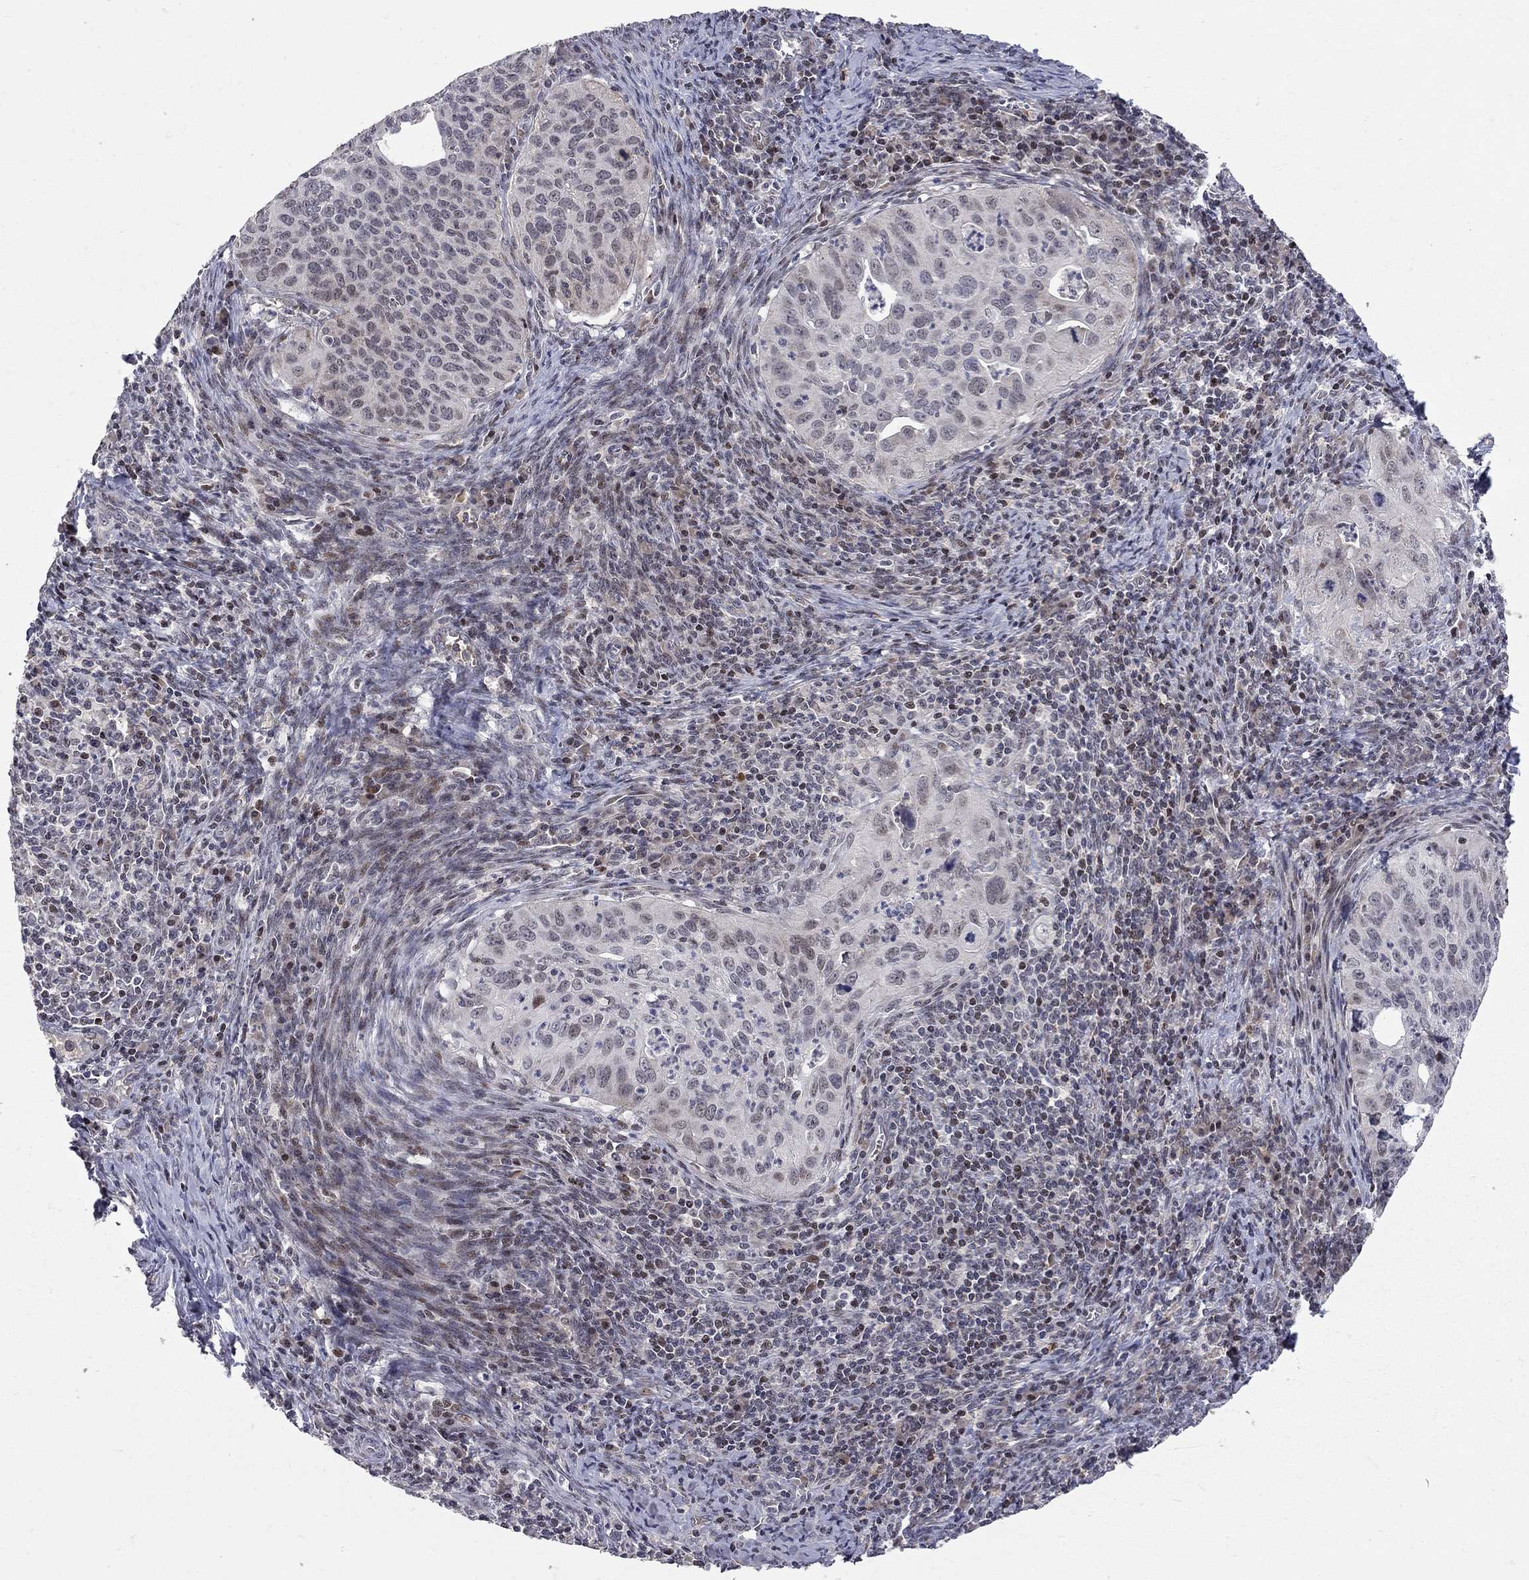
{"staining": {"intensity": "negative", "quantity": "none", "location": "none"}, "tissue": "cervical cancer", "cell_type": "Tumor cells", "image_type": "cancer", "snomed": [{"axis": "morphology", "description": "Squamous cell carcinoma, NOS"}, {"axis": "topography", "description": "Cervix"}], "caption": "Immunohistochemistry micrograph of cervical cancer (squamous cell carcinoma) stained for a protein (brown), which exhibits no staining in tumor cells. (DAB immunohistochemistry (IHC) with hematoxylin counter stain).", "gene": "HDAC3", "patient": {"sex": "female", "age": 26}}